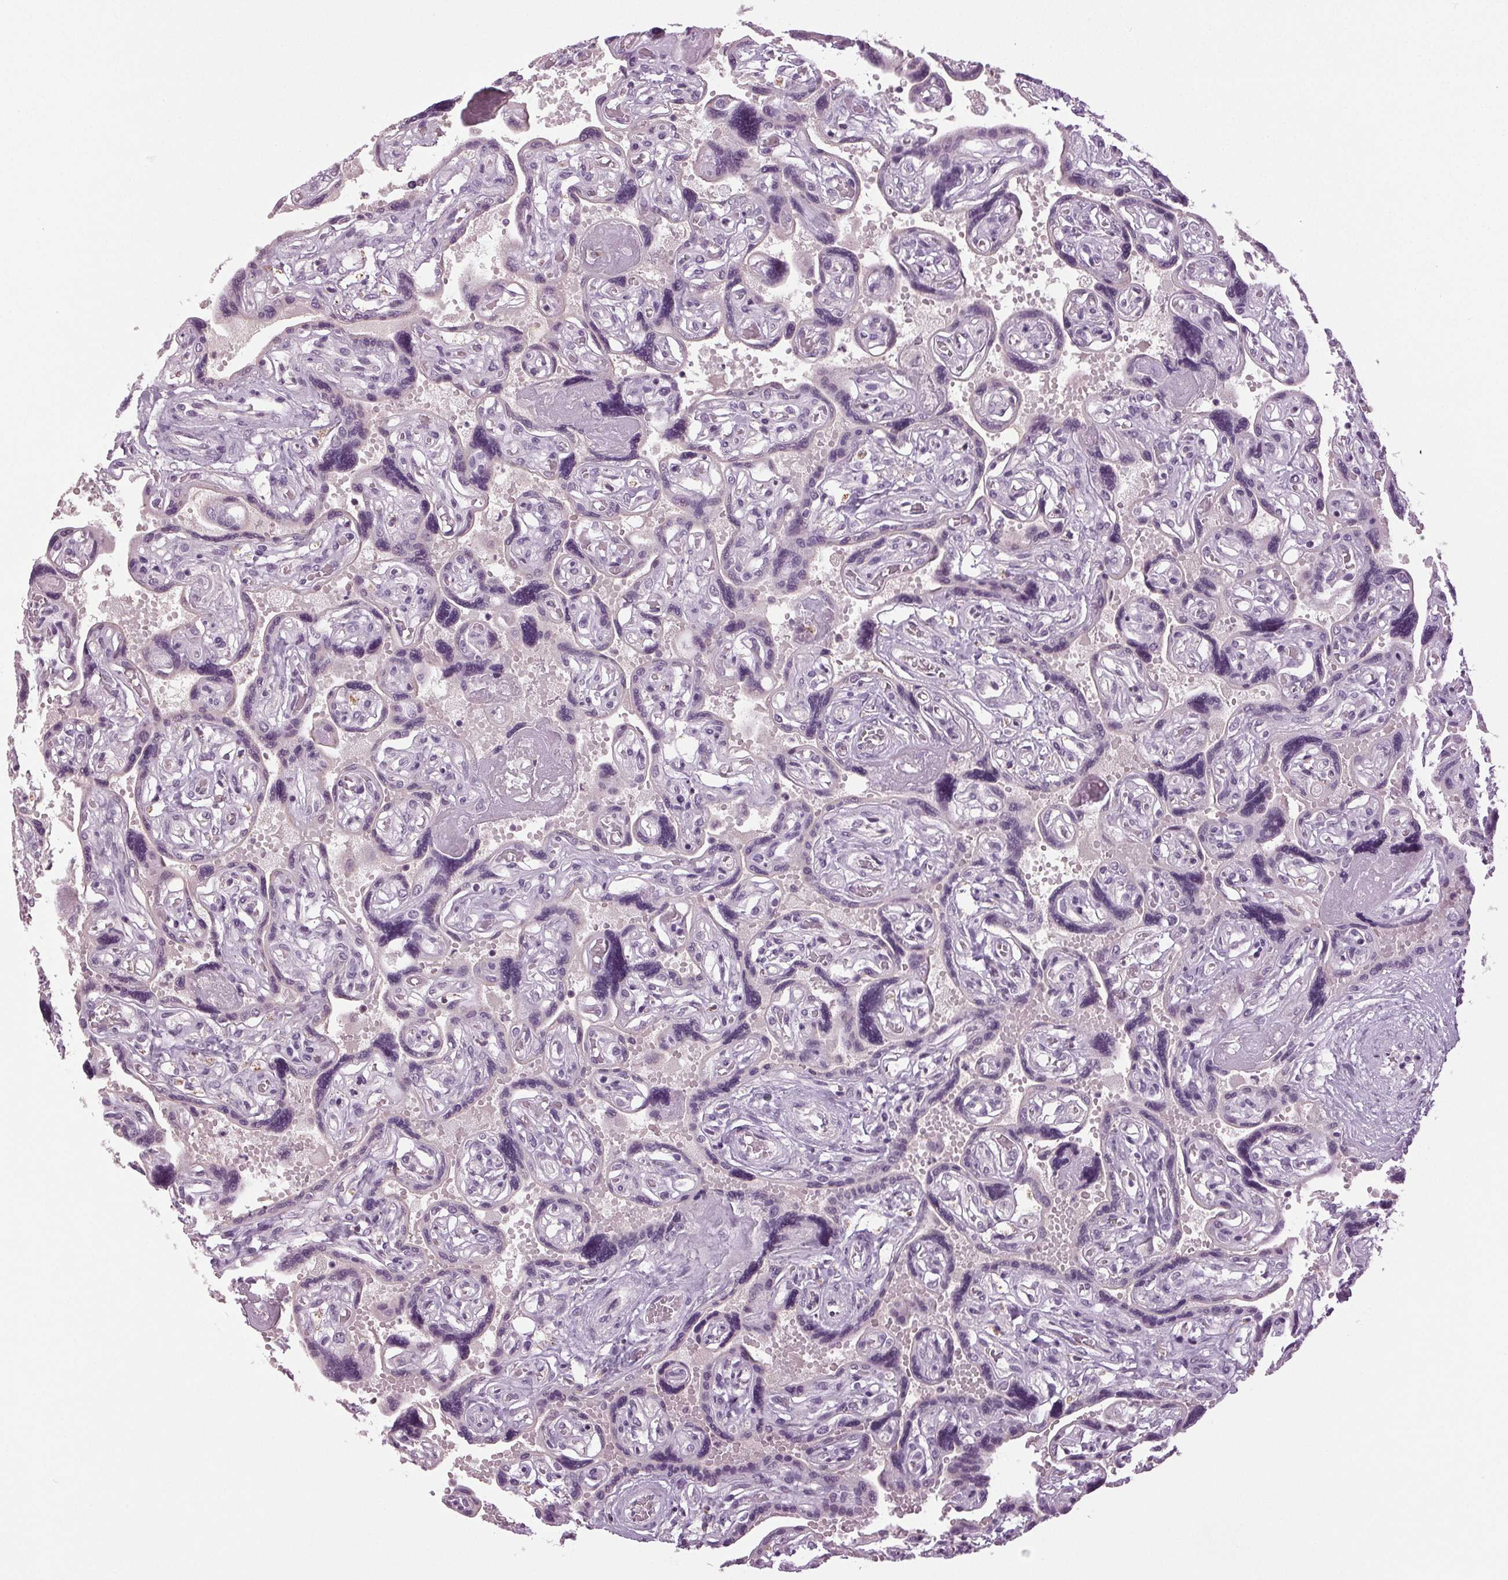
{"staining": {"intensity": "negative", "quantity": "none", "location": "none"}, "tissue": "placenta", "cell_type": "Decidual cells", "image_type": "normal", "snomed": [{"axis": "morphology", "description": "Normal tissue, NOS"}, {"axis": "topography", "description": "Placenta"}], "caption": "A high-resolution photomicrograph shows IHC staining of normal placenta, which displays no significant expression in decidual cells.", "gene": "DNAH12", "patient": {"sex": "female", "age": 32}}